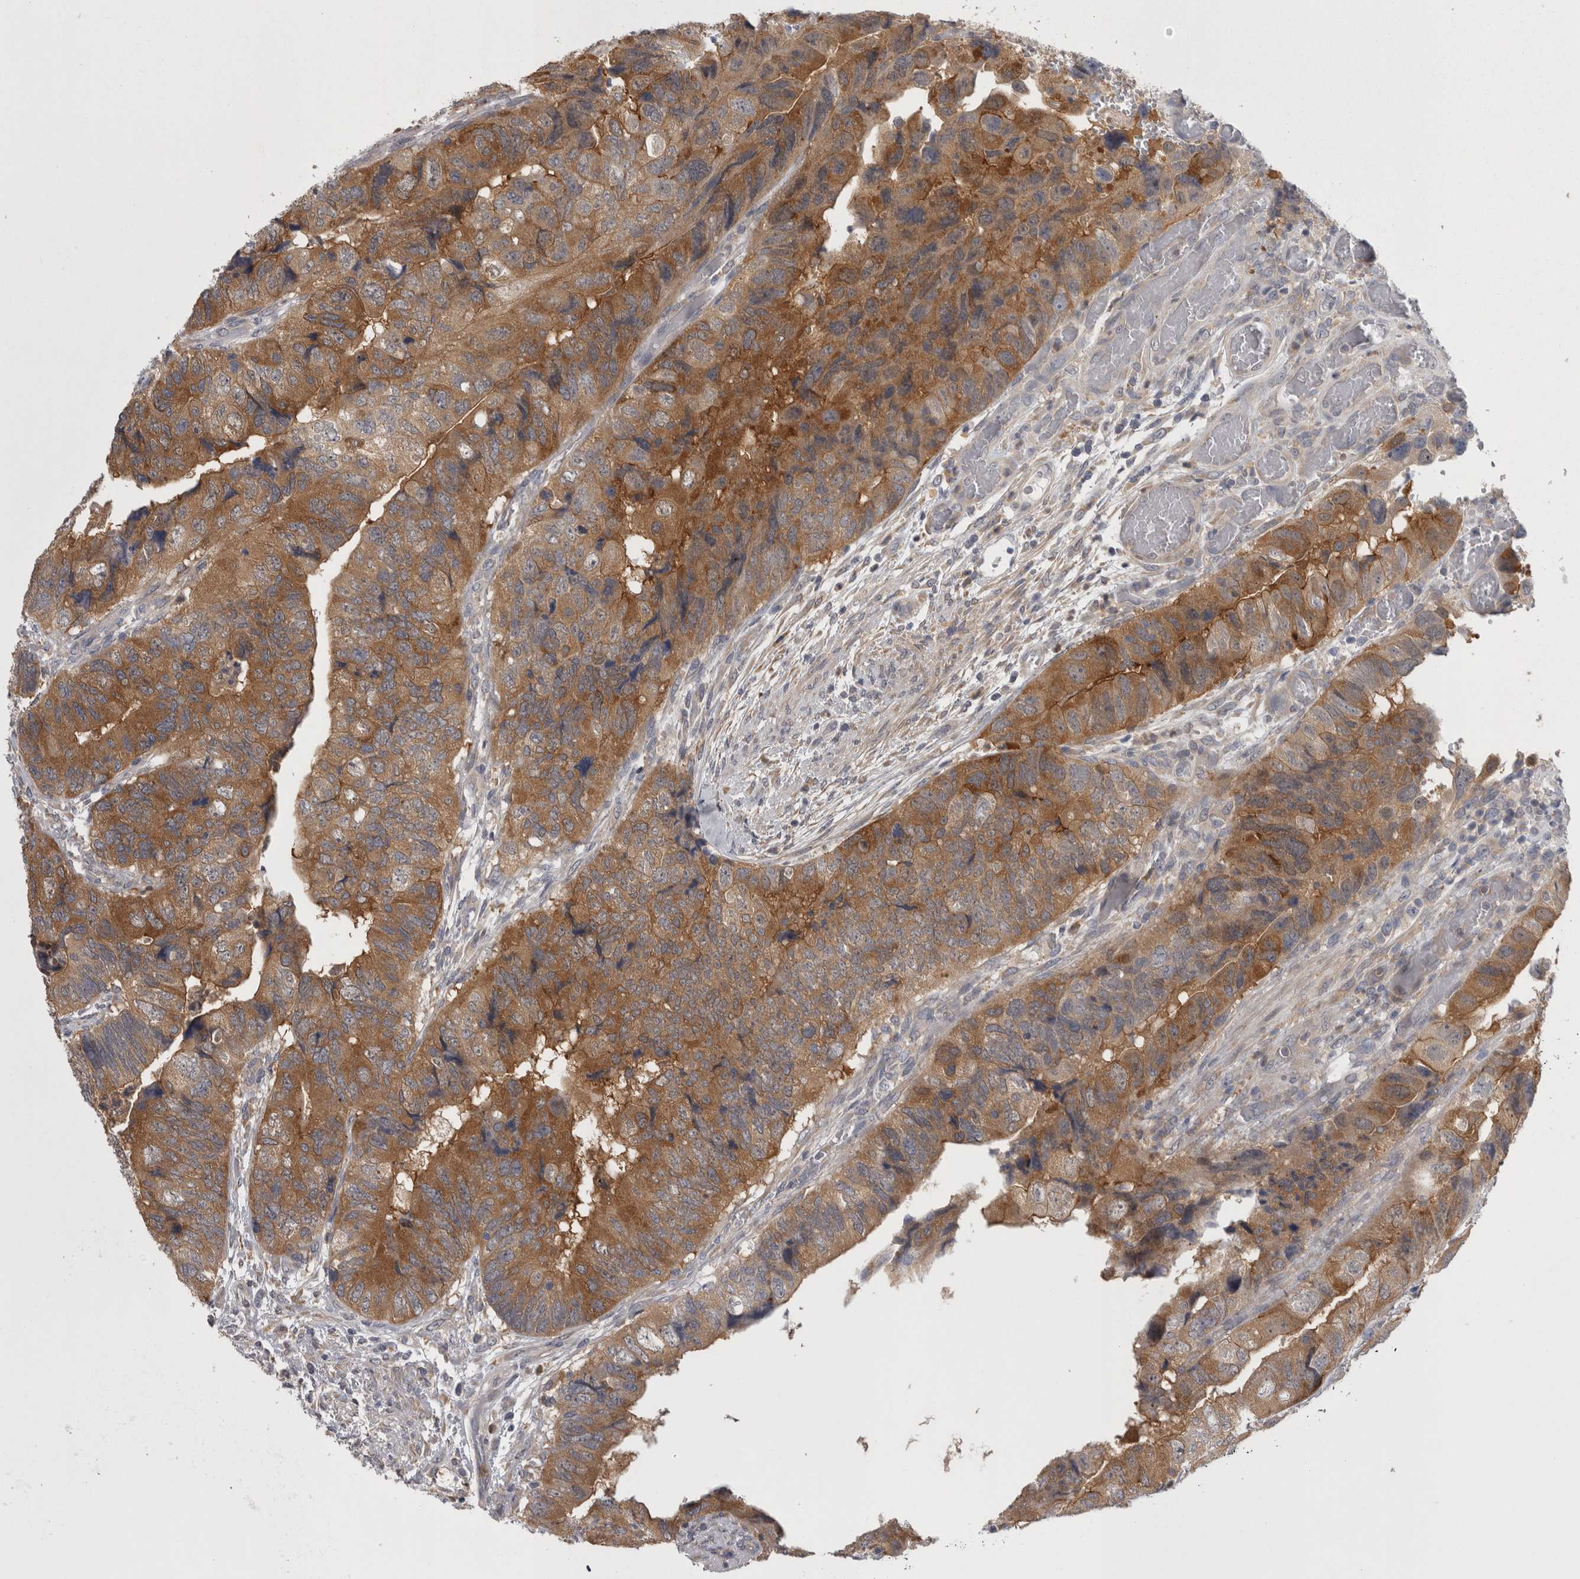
{"staining": {"intensity": "moderate", "quantity": ">75%", "location": "cytoplasmic/membranous"}, "tissue": "colorectal cancer", "cell_type": "Tumor cells", "image_type": "cancer", "snomed": [{"axis": "morphology", "description": "Adenocarcinoma, NOS"}, {"axis": "topography", "description": "Rectum"}], "caption": "IHC (DAB) staining of human adenocarcinoma (colorectal) displays moderate cytoplasmic/membranous protein positivity in approximately >75% of tumor cells.", "gene": "PRKCI", "patient": {"sex": "male", "age": 63}}